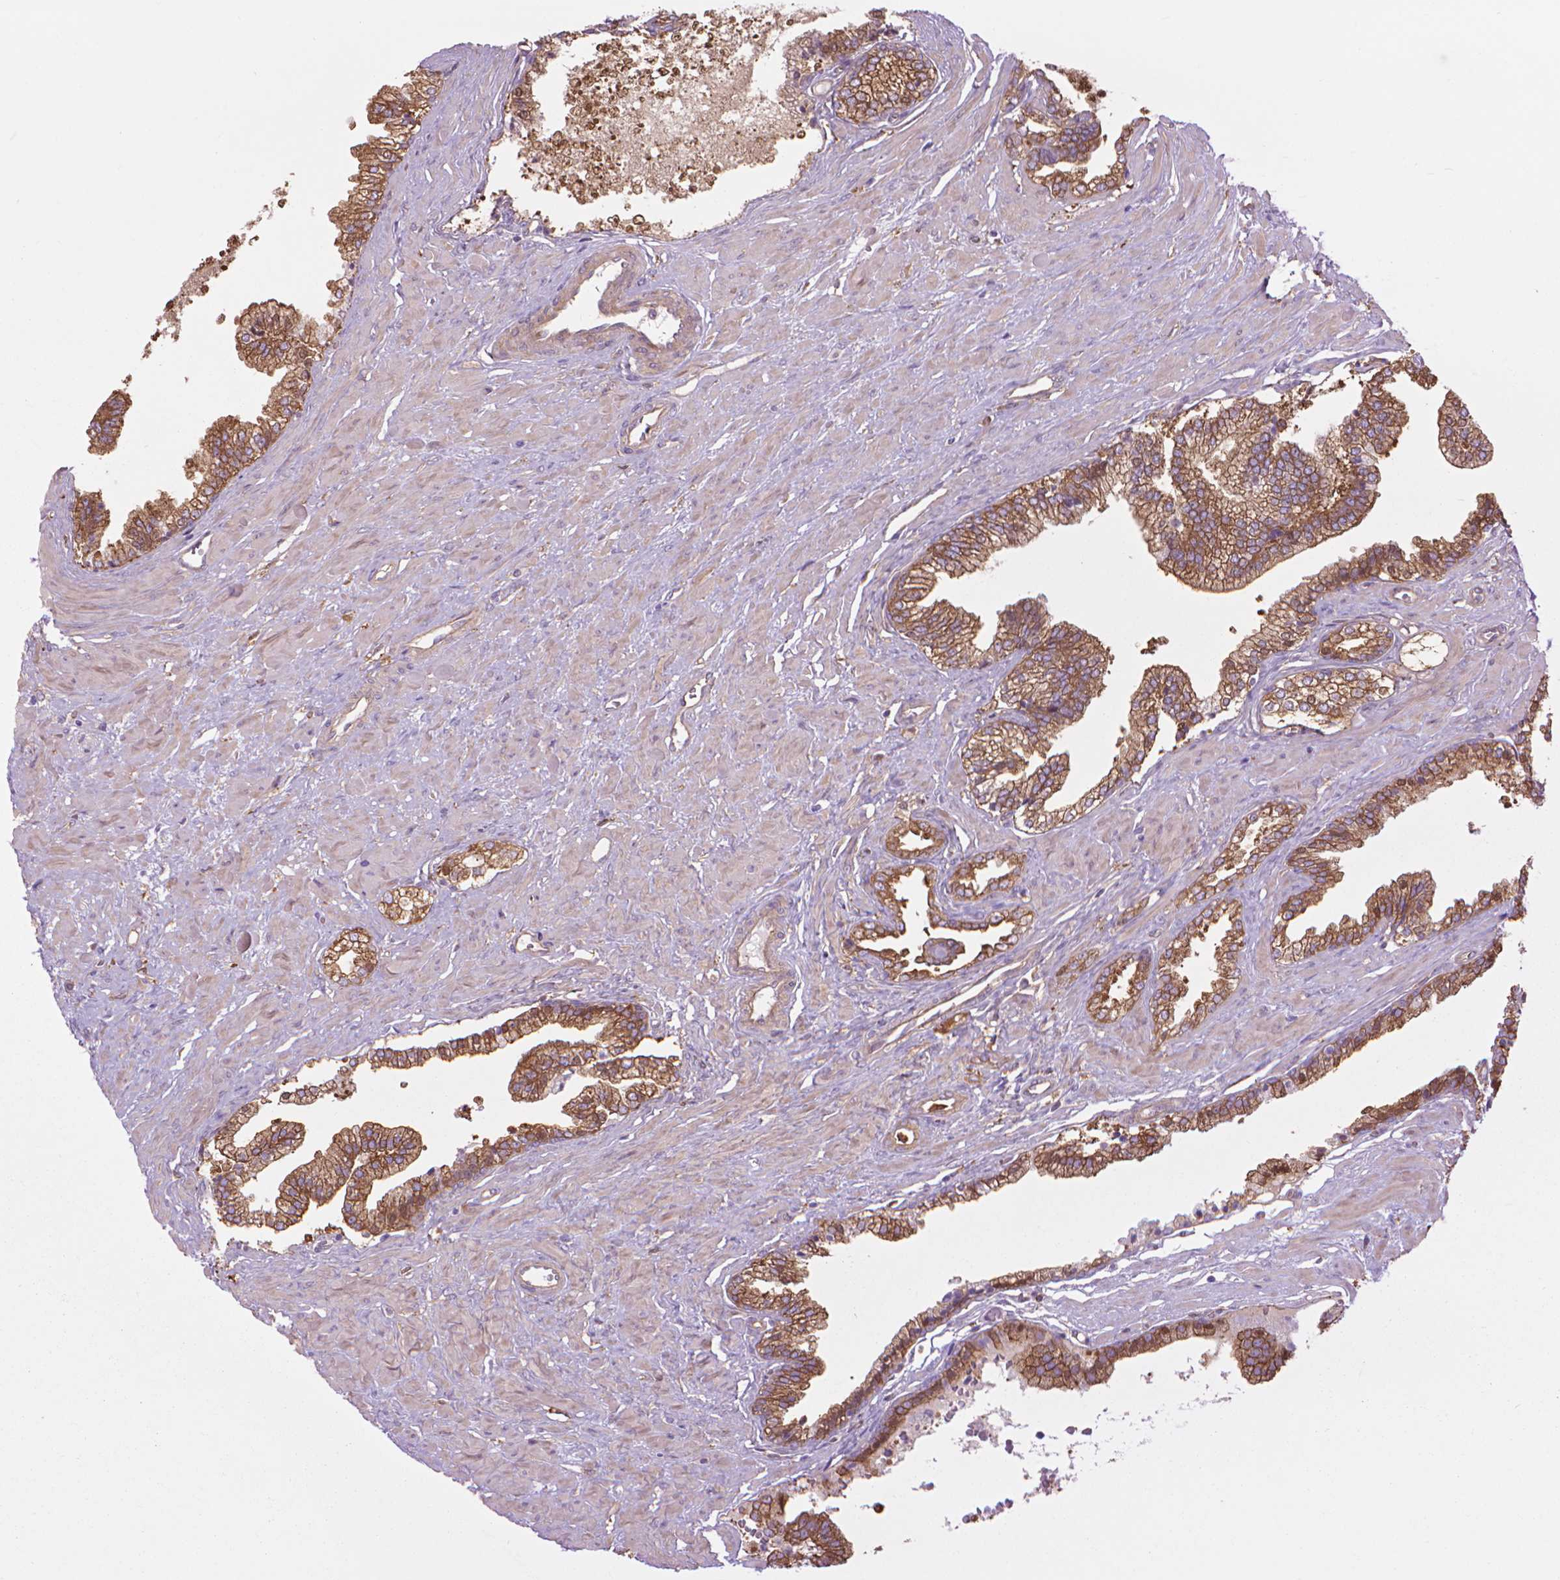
{"staining": {"intensity": "moderate", "quantity": ">75%", "location": "cytoplasmic/membranous"}, "tissue": "prostate cancer", "cell_type": "Tumor cells", "image_type": "cancer", "snomed": [{"axis": "morphology", "description": "Adenocarcinoma, Low grade"}, {"axis": "topography", "description": "Prostate"}], "caption": "There is medium levels of moderate cytoplasmic/membranous positivity in tumor cells of prostate low-grade adenocarcinoma, as demonstrated by immunohistochemical staining (brown color).", "gene": "CORO1B", "patient": {"sex": "male", "age": 60}}